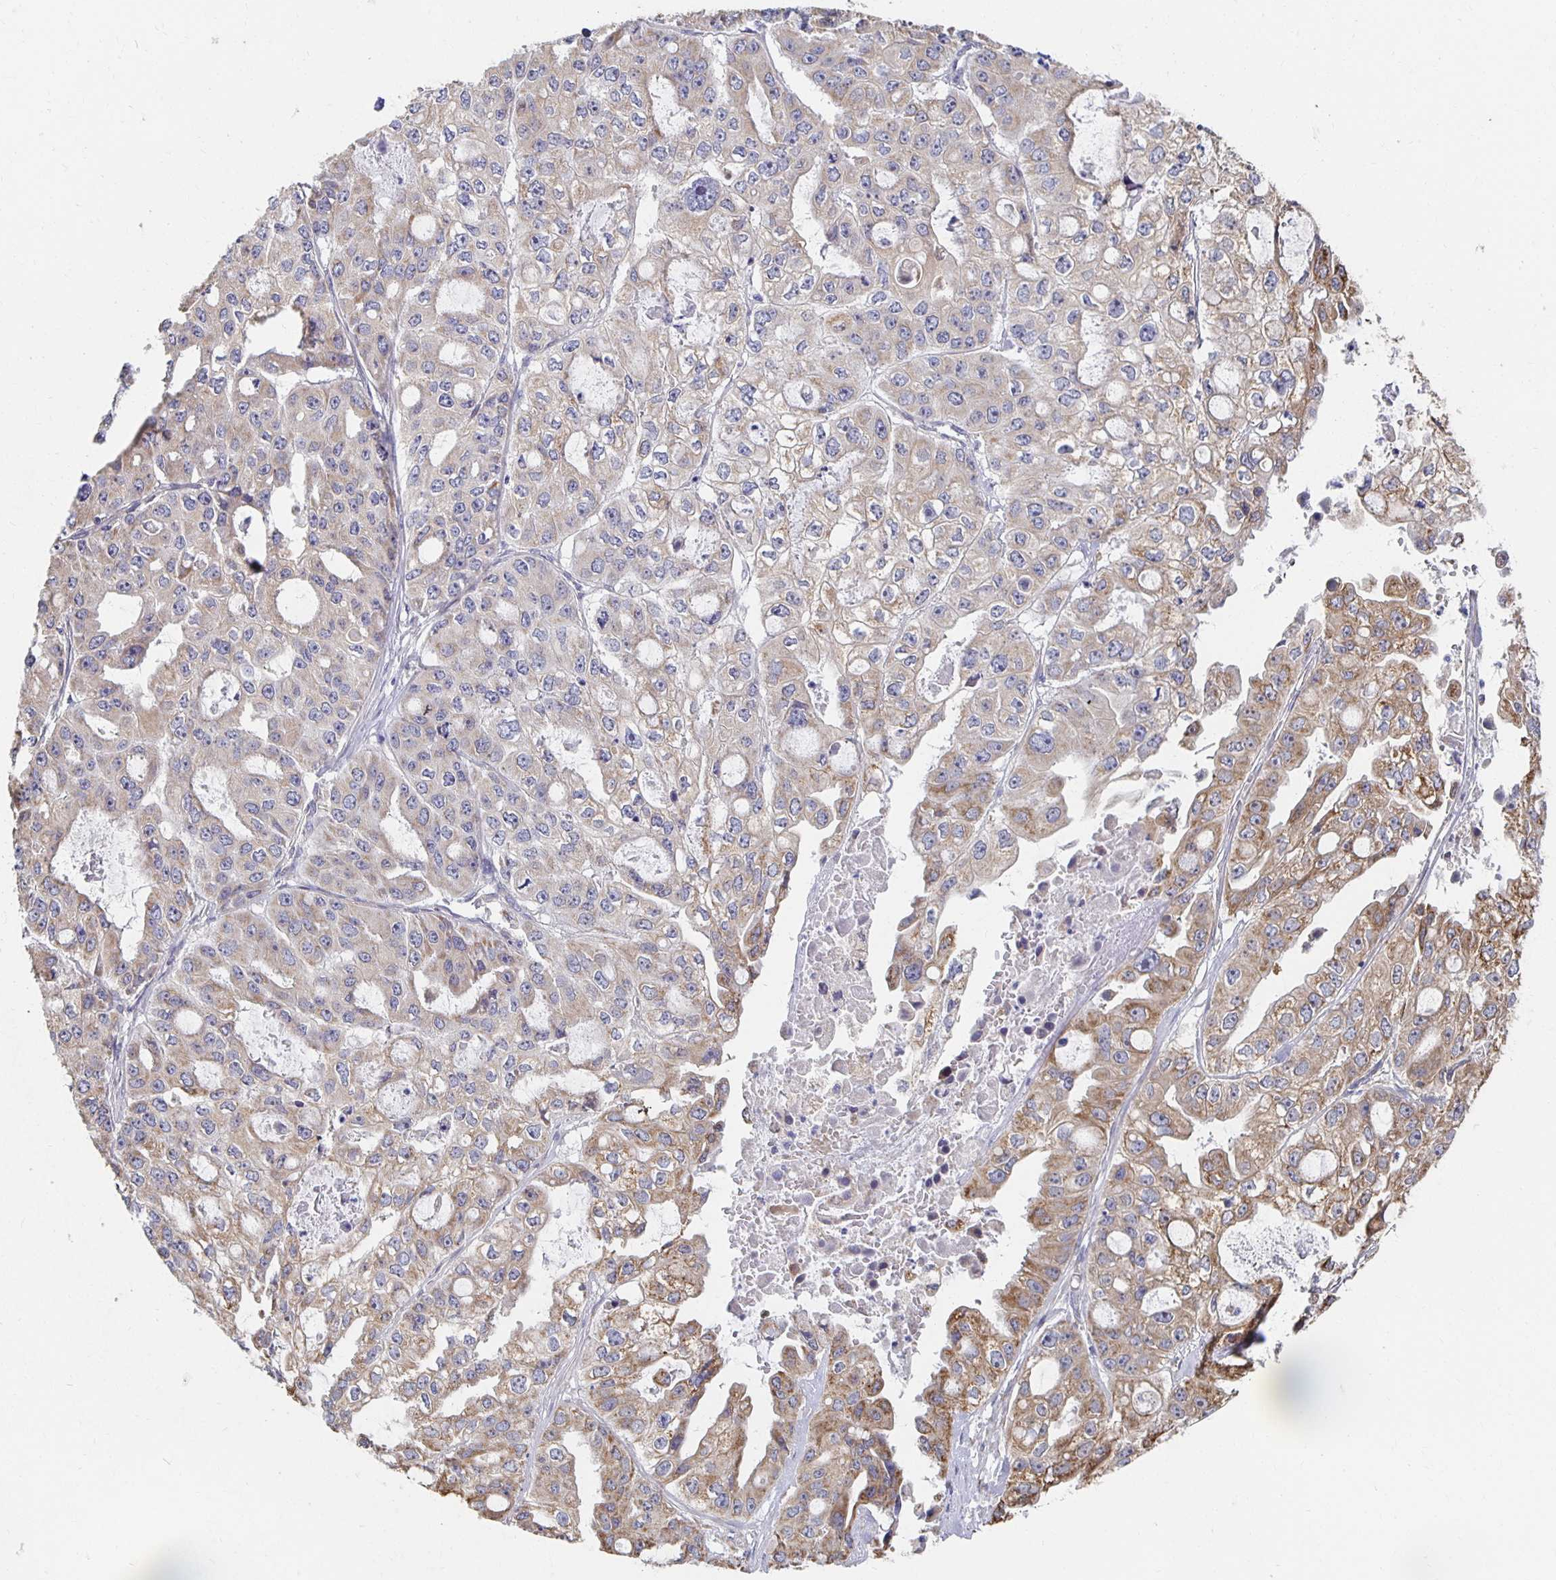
{"staining": {"intensity": "moderate", "quantity": "<25%", "location": "cytoplasmic/membranous"}, "tissue": "ovarian cancer", "cell_type": "Tumor cells", "image_type": "cancer", "snomed": [{"axis": "morphology", "description": "Cystadenocarcinoma, serous, NOS"}, {"axis": "topography", "description": "Ovary"}], "caption": "Immunohistochemistry staining of ovarian serous cystadenocarcinoma, which reveals low levels of moderate cytoplasmic/membranous expression in approximately <25% of tumor cells indicating moderate cytoplasmic/membranous protein expression. The staining was performed using DAB (brown) for protein detection and nuclei were counterstained in hematoxylin (blue).", "gene": "NKX2-8", "patient": {"sex": "female", "age": 56}}